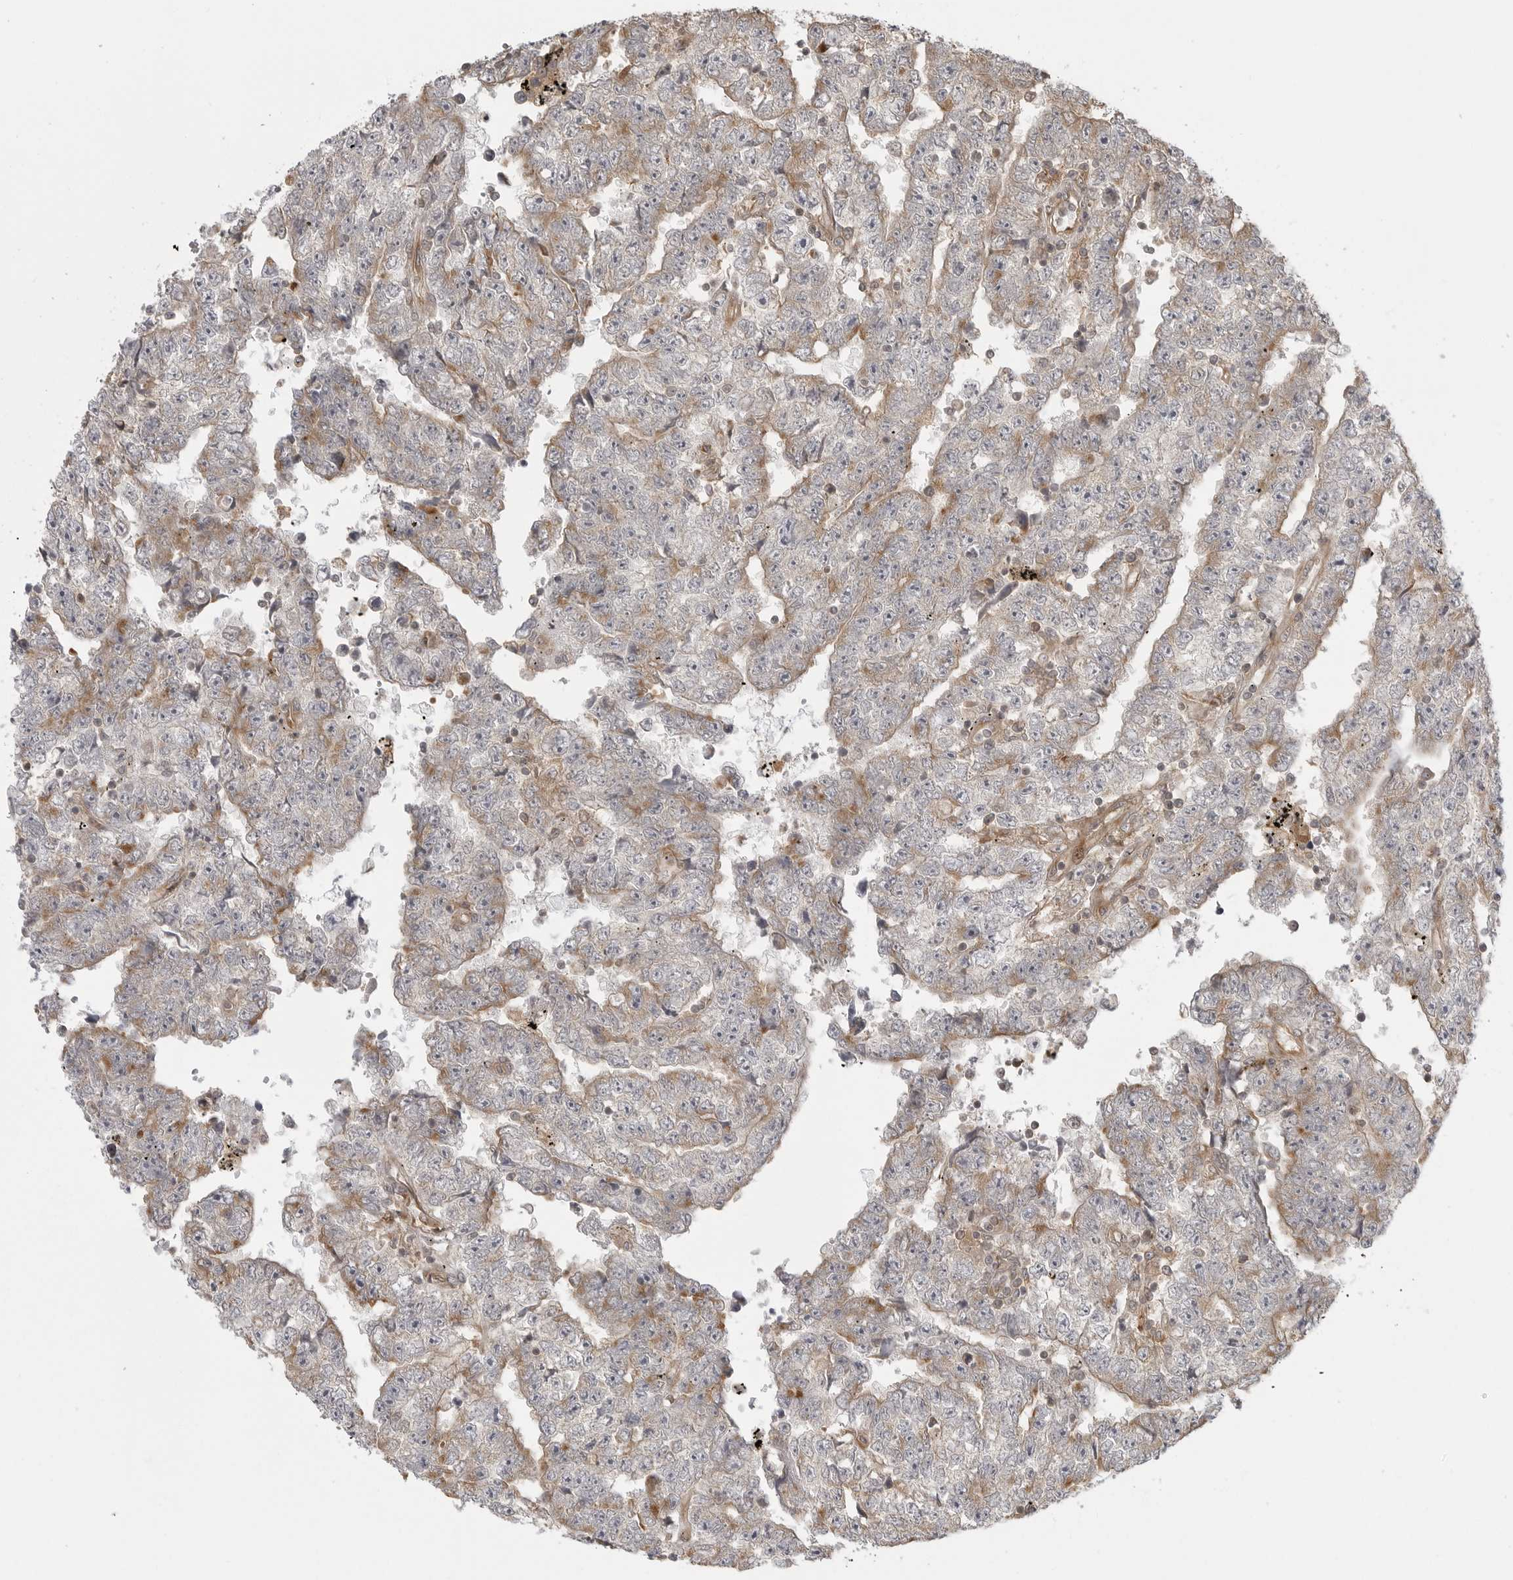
{"staining": {"intensity": "moderate", "quantity": "25%-75%", "location": "cytoplasmic/membranous"}, "tissue": "testis cancer", "cell_type": "Tumor cells", "image_type": "cancer", "snomed": [{"axis": "morphology", "description": "Carcinoma, Embryonal, NOS"}, {"axis": "topography", "description": "Testis"}], "caption": "Protein staining of testis embryonal carcinoma tissue reveals moderate cytoplasmic/membranous positivity in approximately 25%-75% of tumor cells.", "gene": "FAT3", "patient": {"sex": "male", "age": 25}}